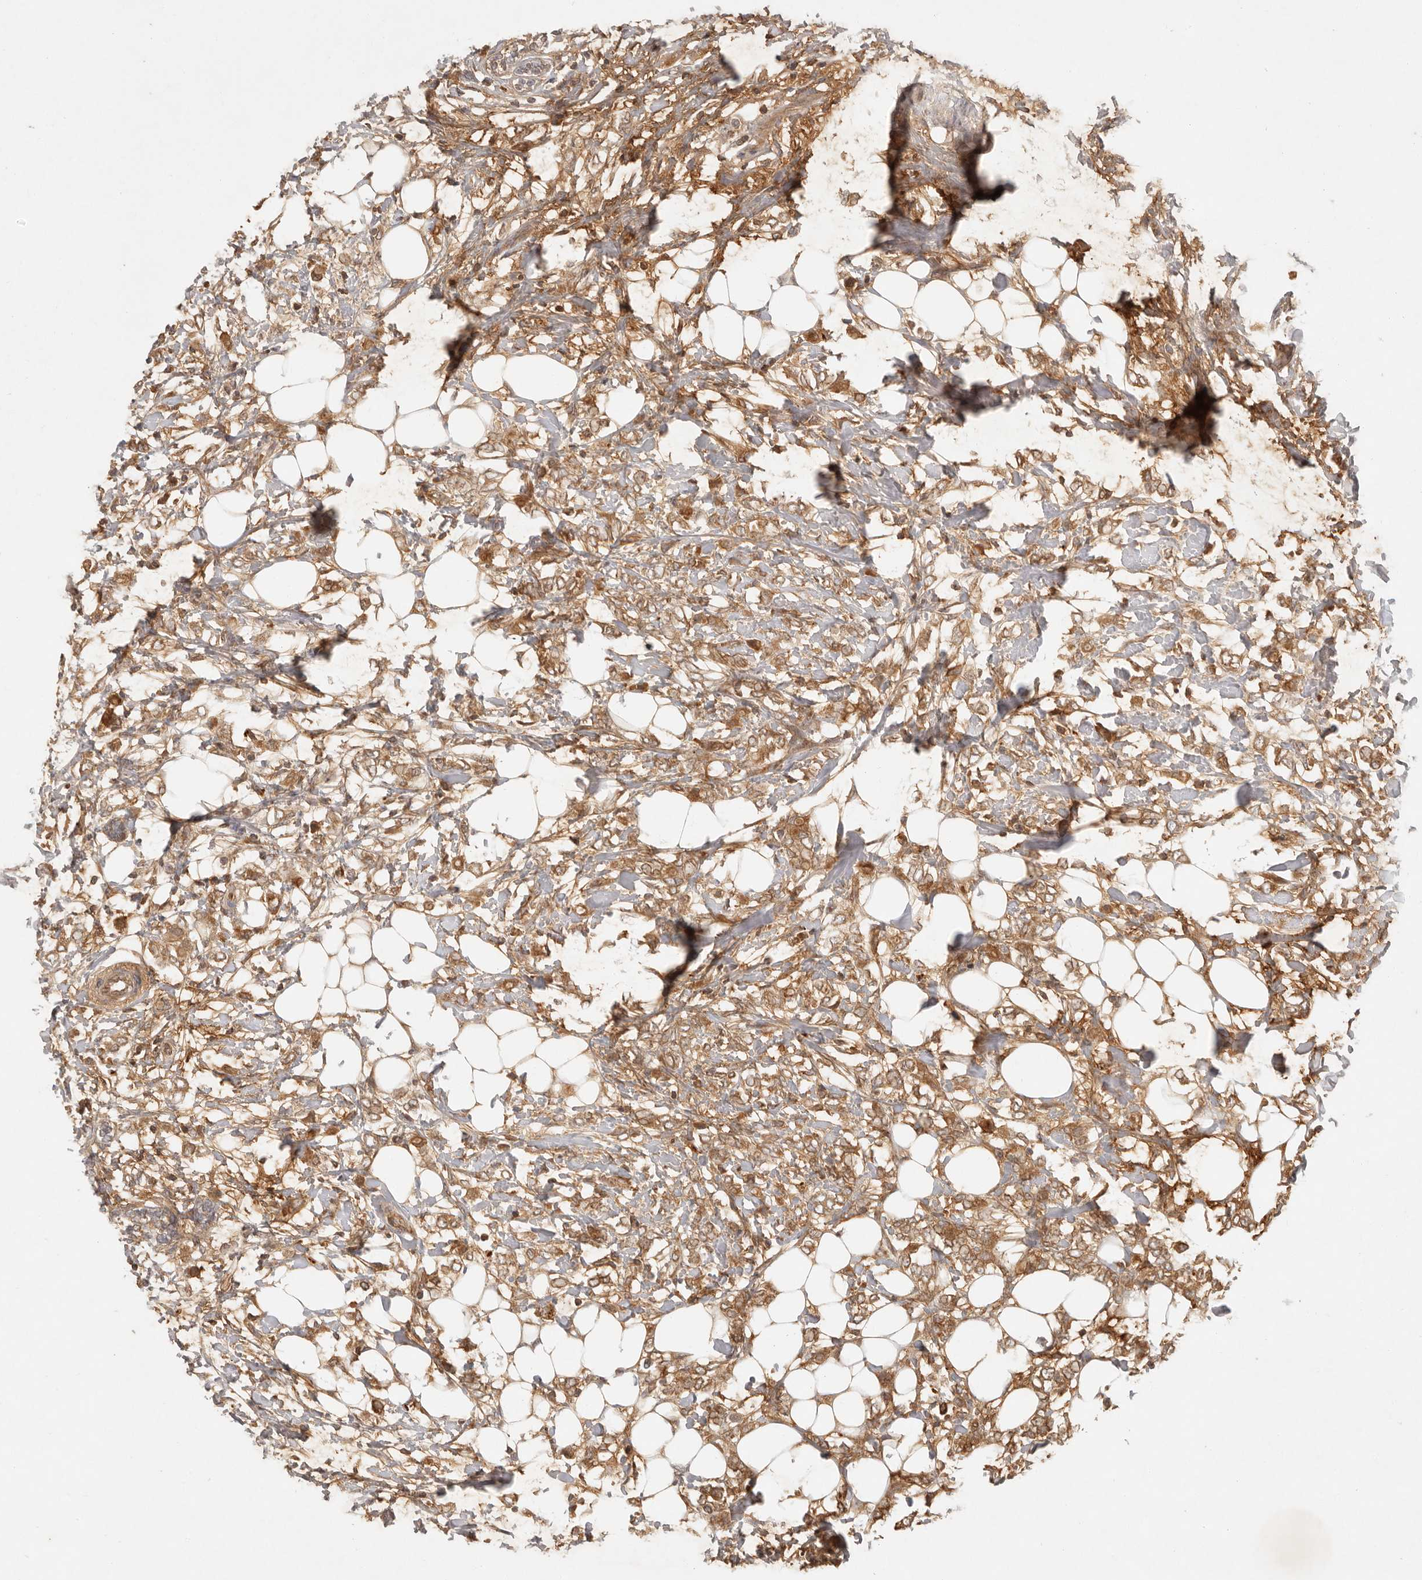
{"staining": {"intensity": "moderate", "quantity": ">75%", "location": "cytoplasmic/membranous"}, "tissue": "breast cancer", "cell_type": "Tumor cells", "image_type": "cancer", "snomed": [{"axis": "morphology", "description": "Normal tissue, NOS"}, {"axis": "morphology", "description": "Lobular carcinoma"}, {"axis": "topography", "description": "Breast"}], "caption": "Immunohistochemical staining of breast cancer reveals medium levels of moderate cytoplasmic/membranous protein expression in approximately >75% of tumor cells.", "gene": "ANKRD61", "patient": {"sex": "female", "age": 47}}